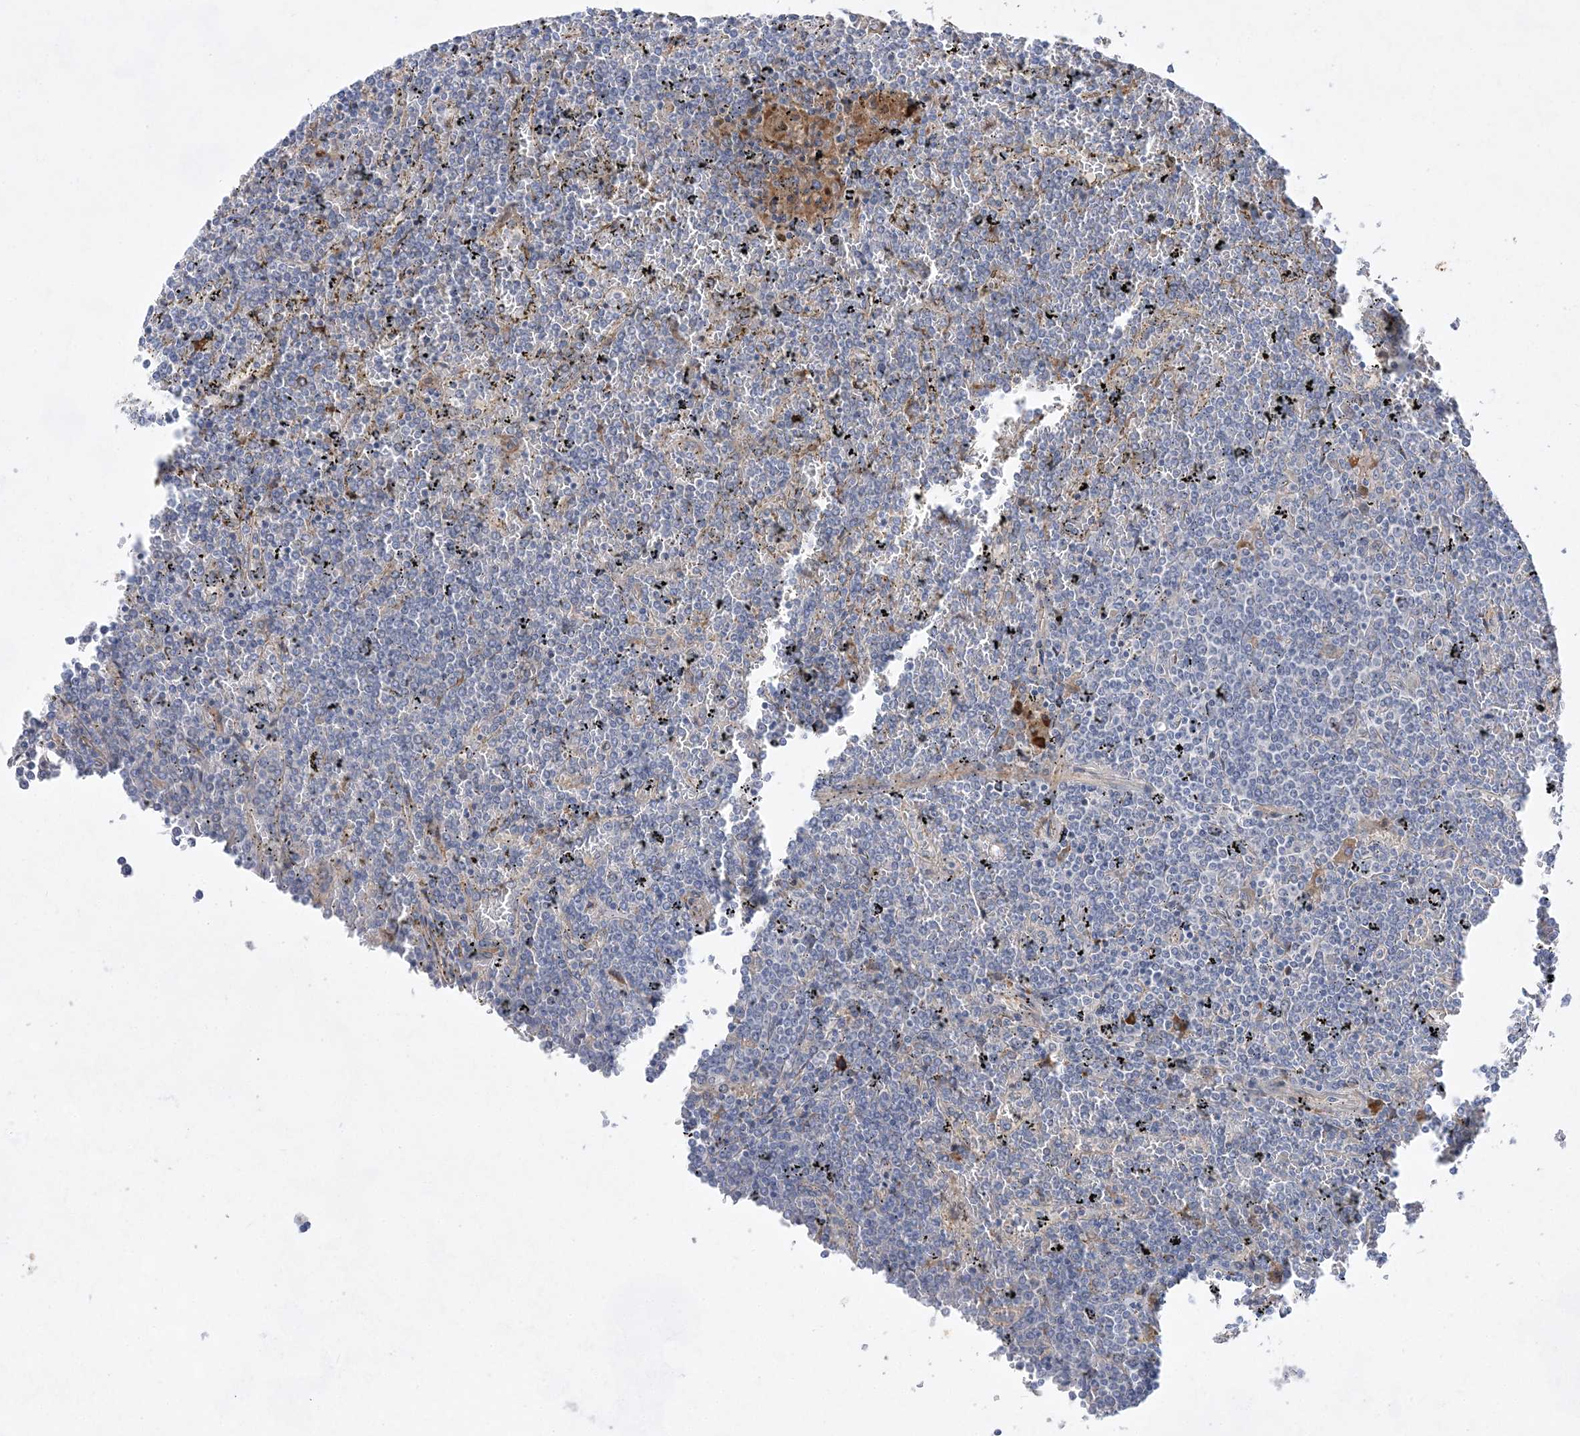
{"staining": {"intensity": "negative", "quantity": "none", "location": "none"}, "tissue": "lymphoma", "cell_type": "Tumor cells", "image_type": "cancer", "snomed": [{"axis": "morphology", "description": "Malignant lymphoma, non-Hodgkin's type, Low grade"}, {"axis": "topography", "description": "Spleen"}], "caption": "Tumor cells are negative for protein expression in human low-grade malignant lymphoma, non-Hodgkin's type.", "gene": "TMEM132B", "patient": {"sex": "female", "age": 19}}